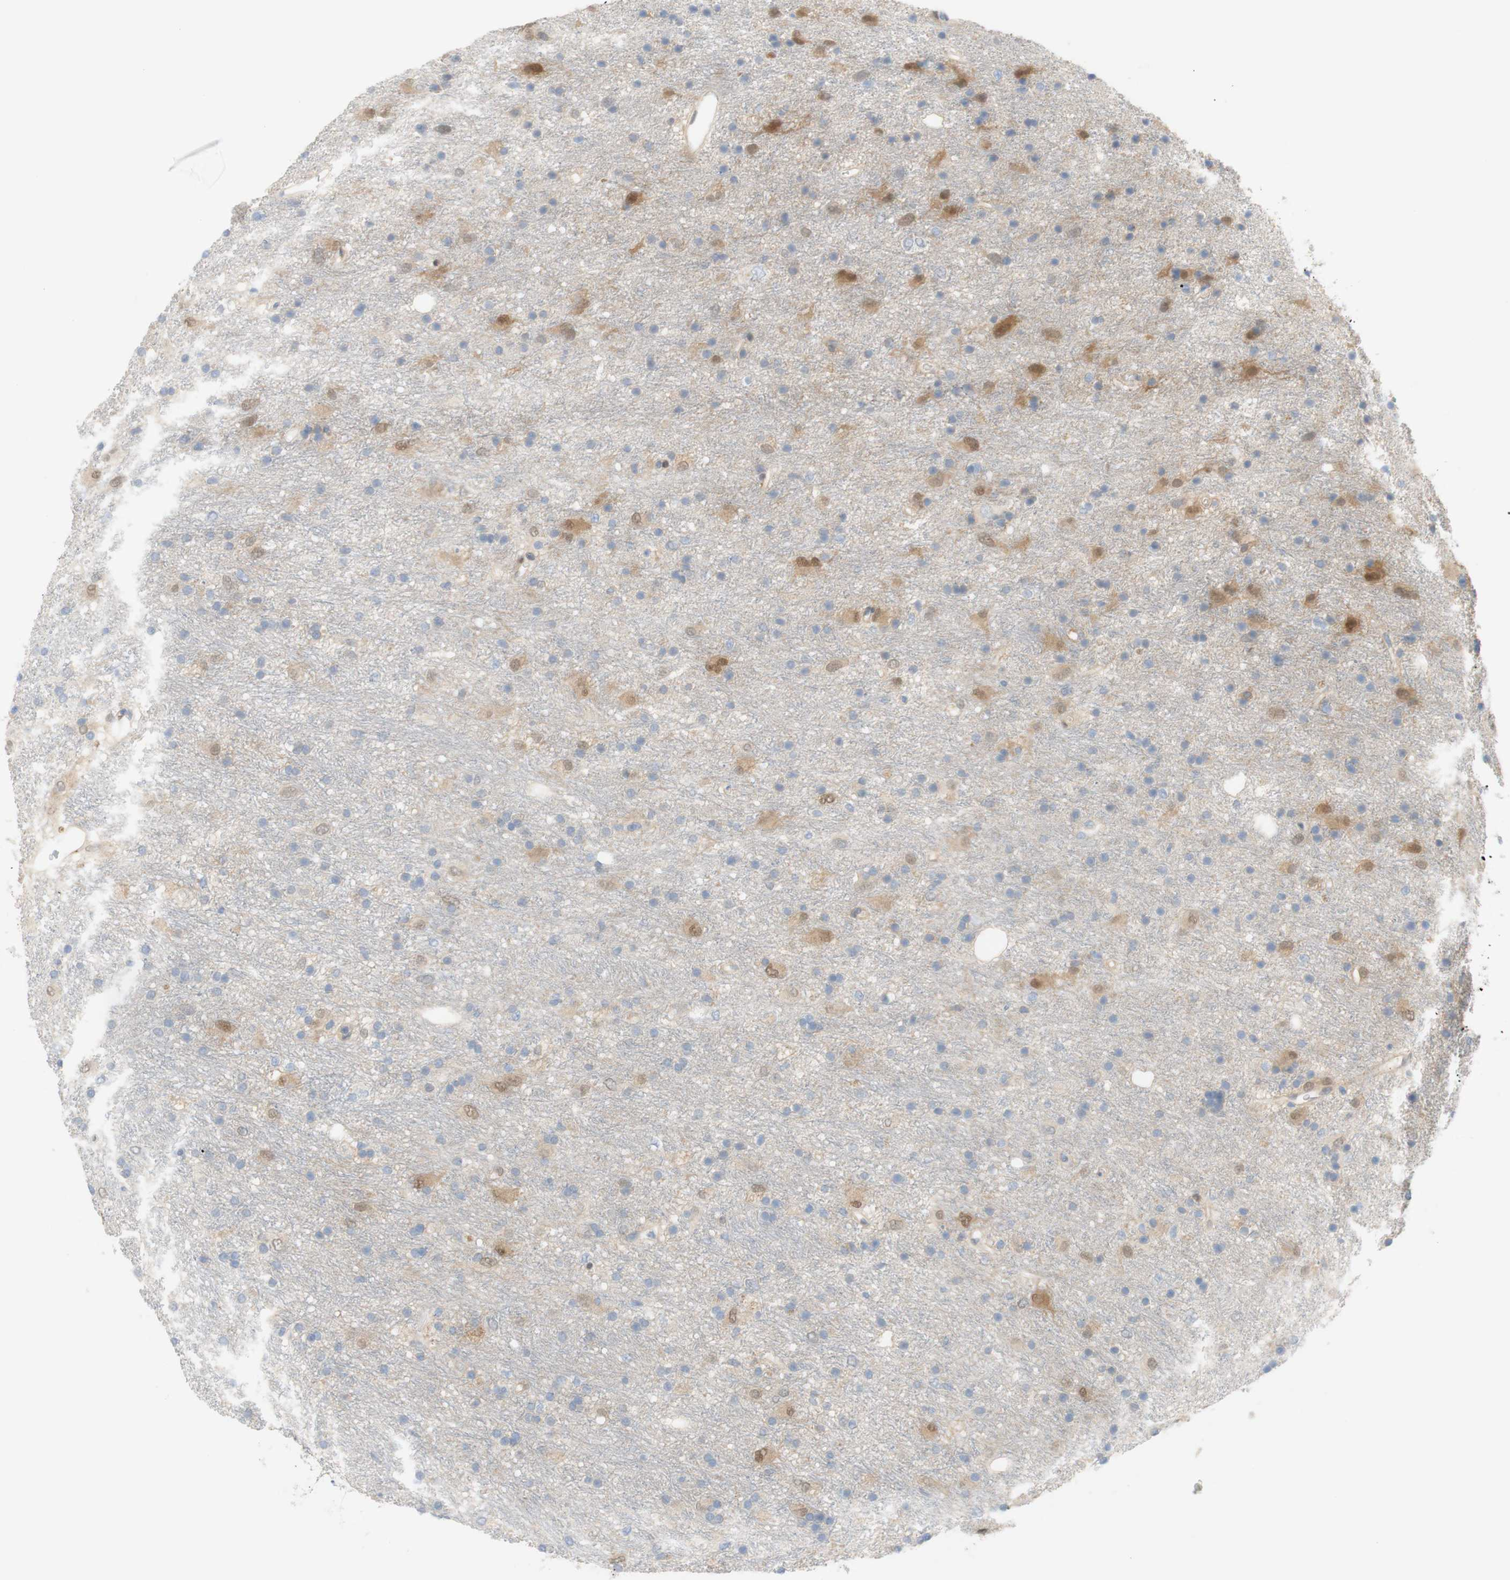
{"staining": {"intensity": "weak", "quantity": "25%-75%", "location": "cytoplasmic/membranous"}, "tissue": "glioma", "cell_type": "Tumor cells", "image_type": "cancer", "snomed": [{"axis": "morphology", "description": "Glioma, malignant, Low grade"}, {"axis": "topography", "description": "Brain"}], "caption": "About 25%-75% of tumor cells in human malignant glioma (low-grade) display weak cytoplasmic/membranous protein positivity as visualized by brown immunohistochemical staining.", "gene": "SELENBP1", "patient": {"sex": "male", "age": 77}}